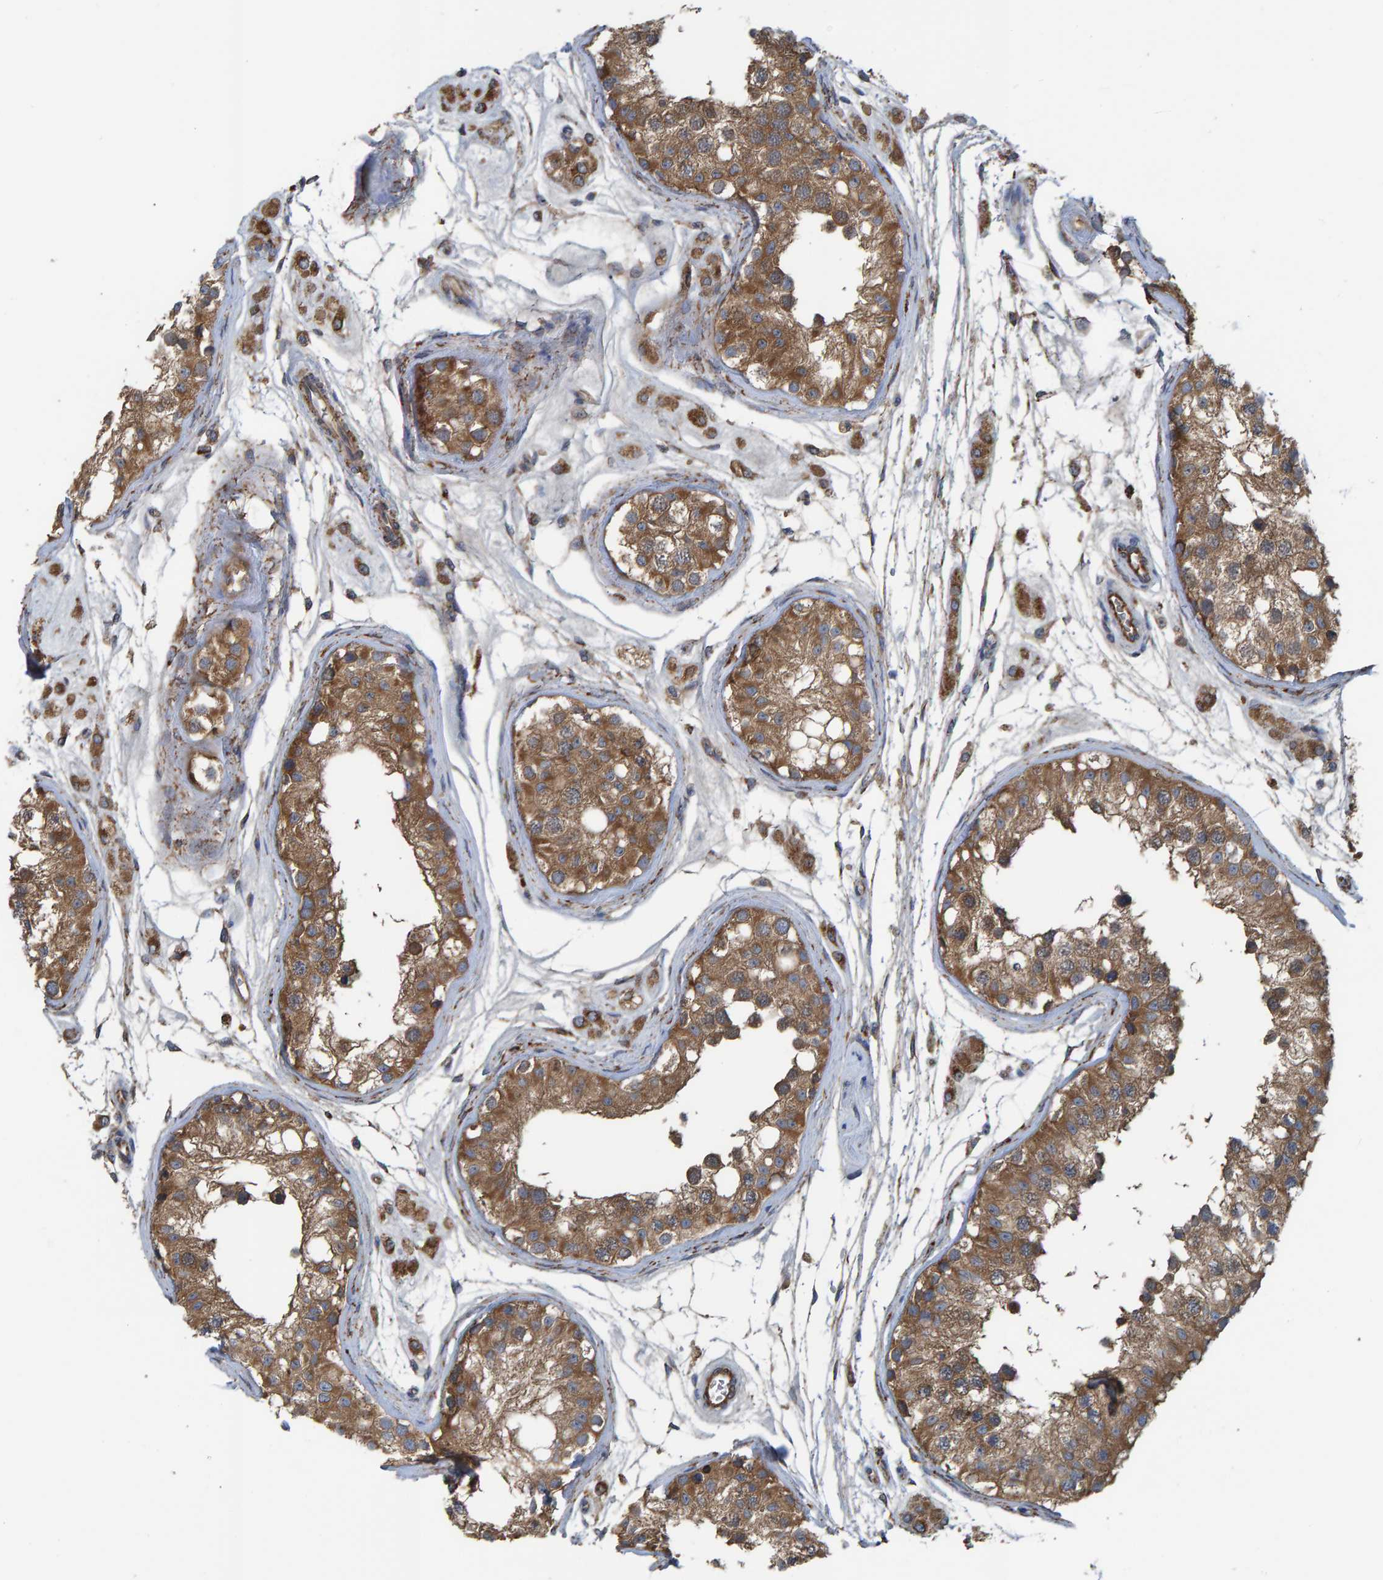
{"staining": {"intensity": "moderate", "quantity": ">75%", "location": "cytoplasmic/membranous"}, "tissue": "testis", "cell_type": "Cells in seminiferous ducts", "image_type": "normal", "snomed": [{"axis": "morphology", "description": "Normal tissue, NOS"}, {"axis": "morphology", "description": "Adenocarcinoma, metastatic, NOS"}, {"axis": "topography", "description": "Testis"}], "caption": "Immunohistochemical staining of normal testis exhibits moderate cytoplasmic/membranous protein positivity in approximately >75% of cells in seminiferous ducts.", "gene": "LRSAM1", "patient": {"sex": "male", "age": 26}}